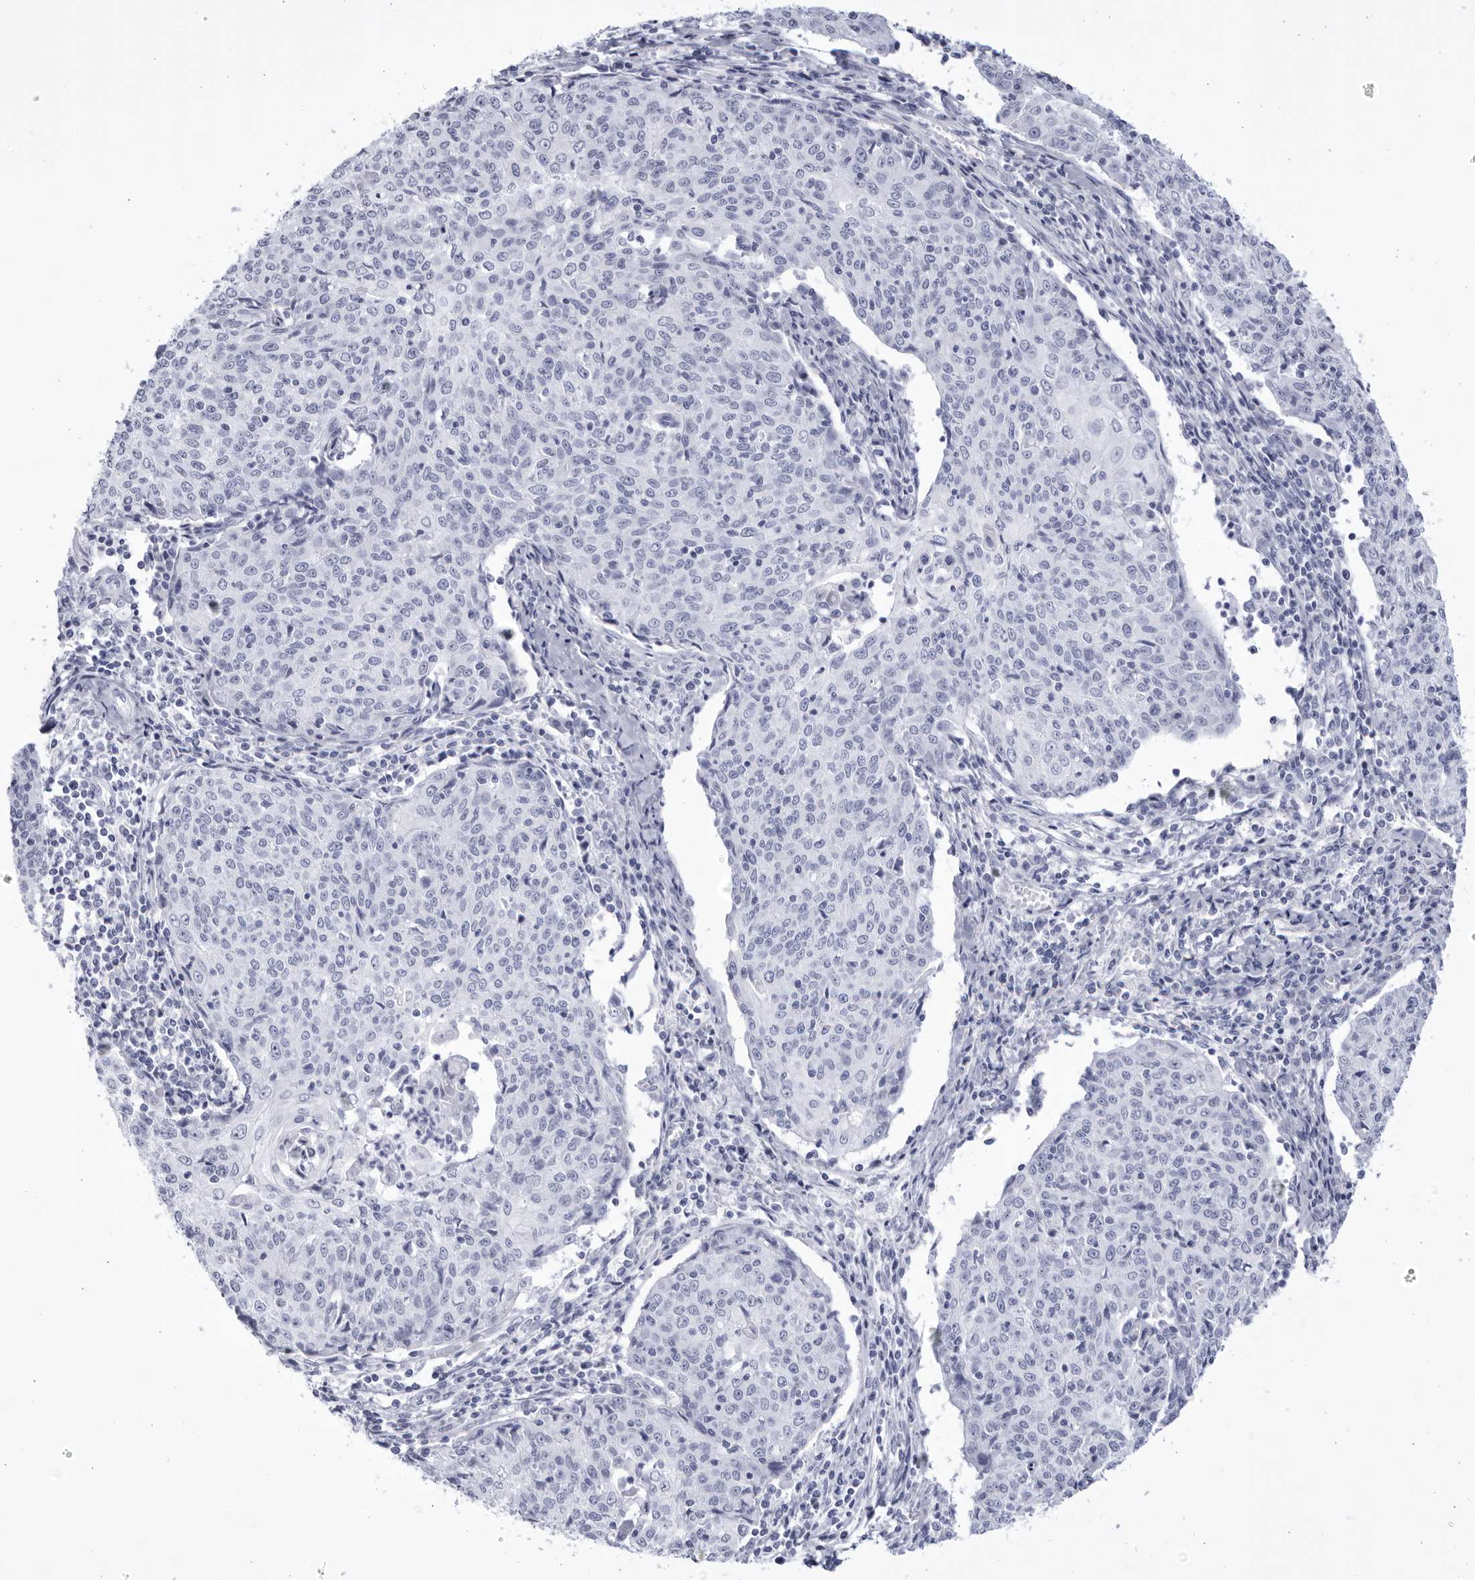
{"staining": {"intensity": "negative", "quantity": "none", "location": "none"}, "tissue": "cervical cancer", "cell_type": "Tumor cells", "image_type": "cancer", "snomed": [{"axis": "morphology", "description": "Squamous cell carcinoma, NOS"}, {"axis": "topography", "description": "Cervix"}], "caption": "Immunohistochemical staining of human cervical squamous cell carcinoma reveals no significant staining in tumor cells.", "gene": "CCDC181", "patient": {"sex": "female", "age": 48}}